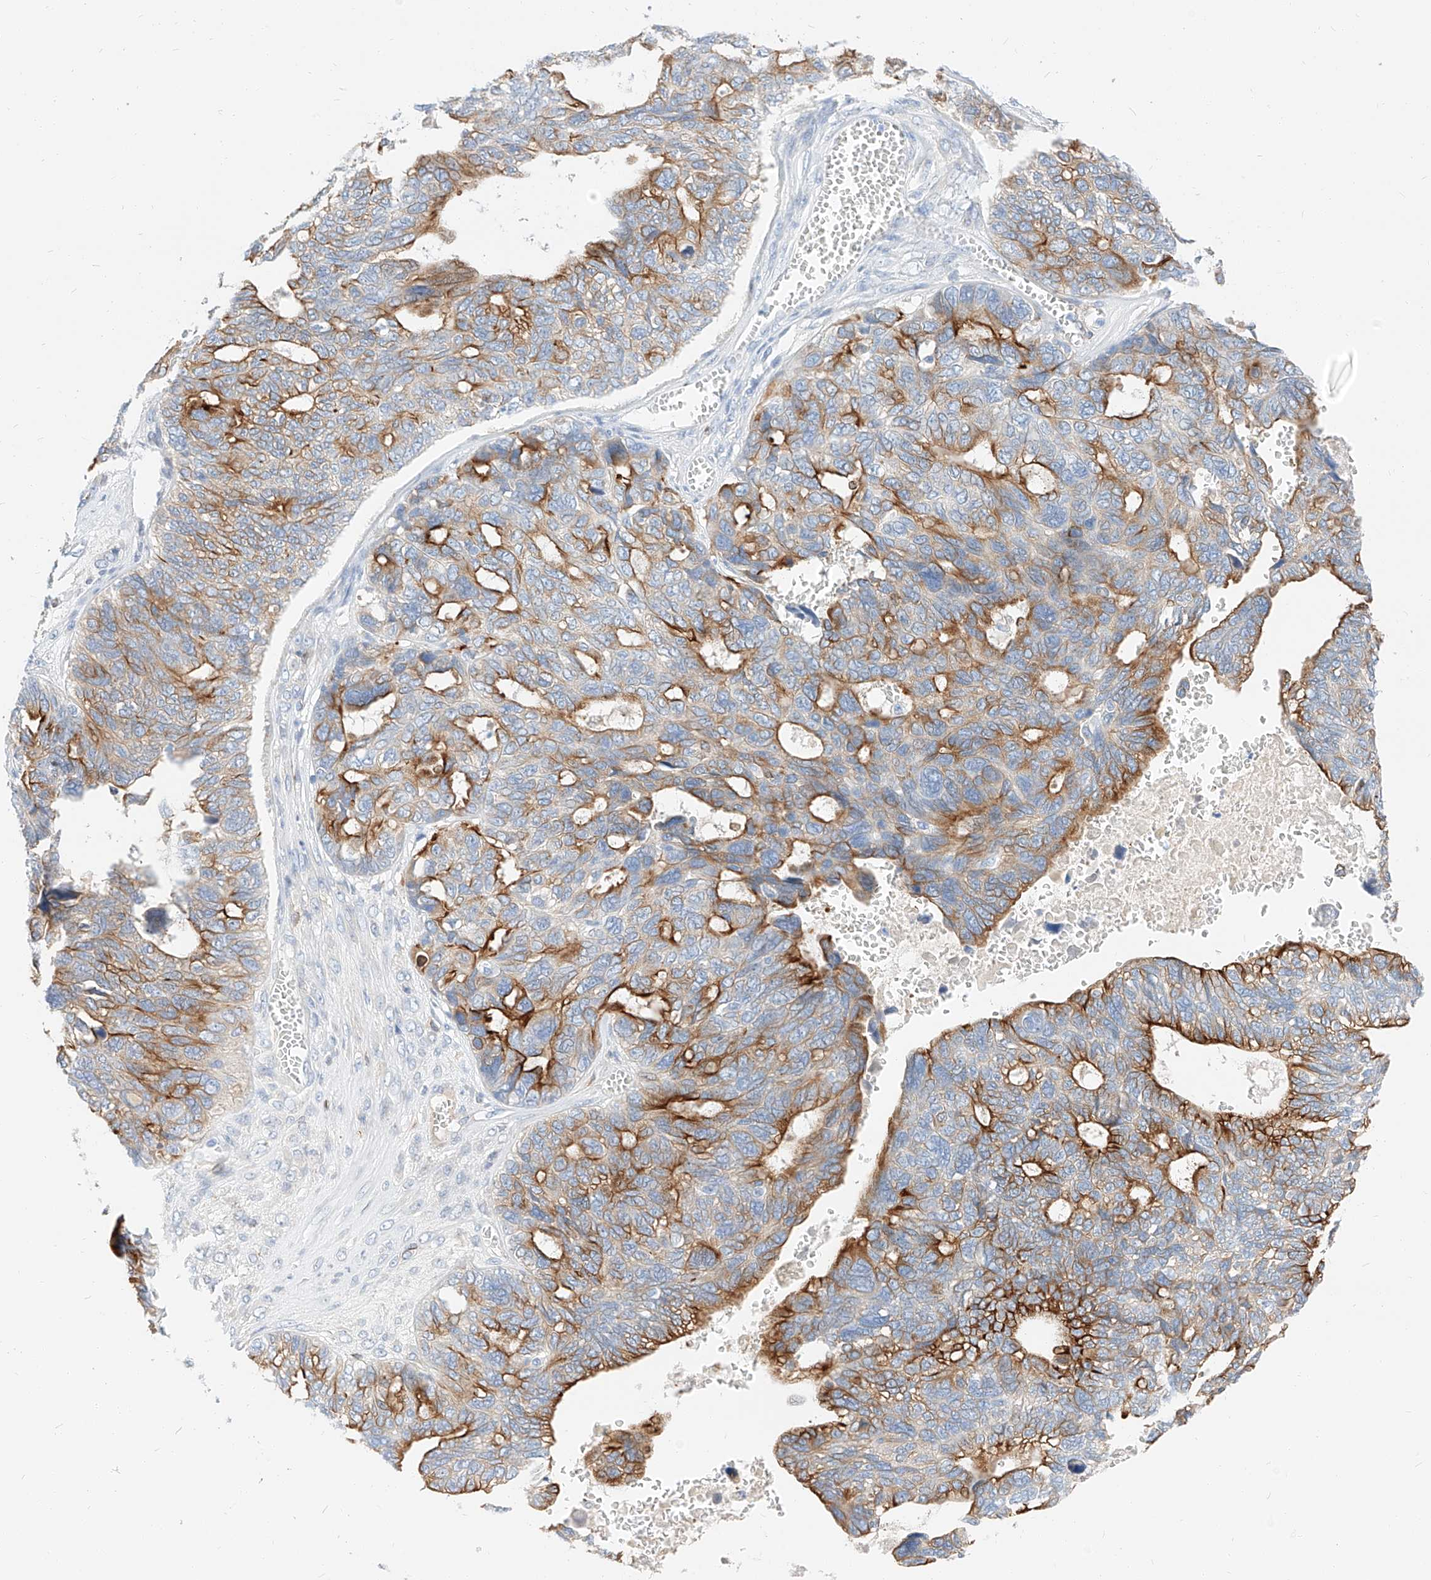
{"staining": {"intensity": "moderate", "quantity": ">75%", "location": "cytoplasmic/membranous"}, "tissue": "ovarian cancer", "cell_type": "Tumor cells", "image_type": "cancer", "snomed": [{"axis": "morphology", "description": "Cystadenocarcinoma, serous, NOS"}, {"axis": "topography", "description": "Ovary"}], "caption": "There is medium levels of moderate cytoplasmic/membranous expression in tumor cells of ovarian cancer, as demonstrated by immunohistochemical staining (brown color).", "gene": "MAP7", "patient": {"sex": "female", "age": 79}}